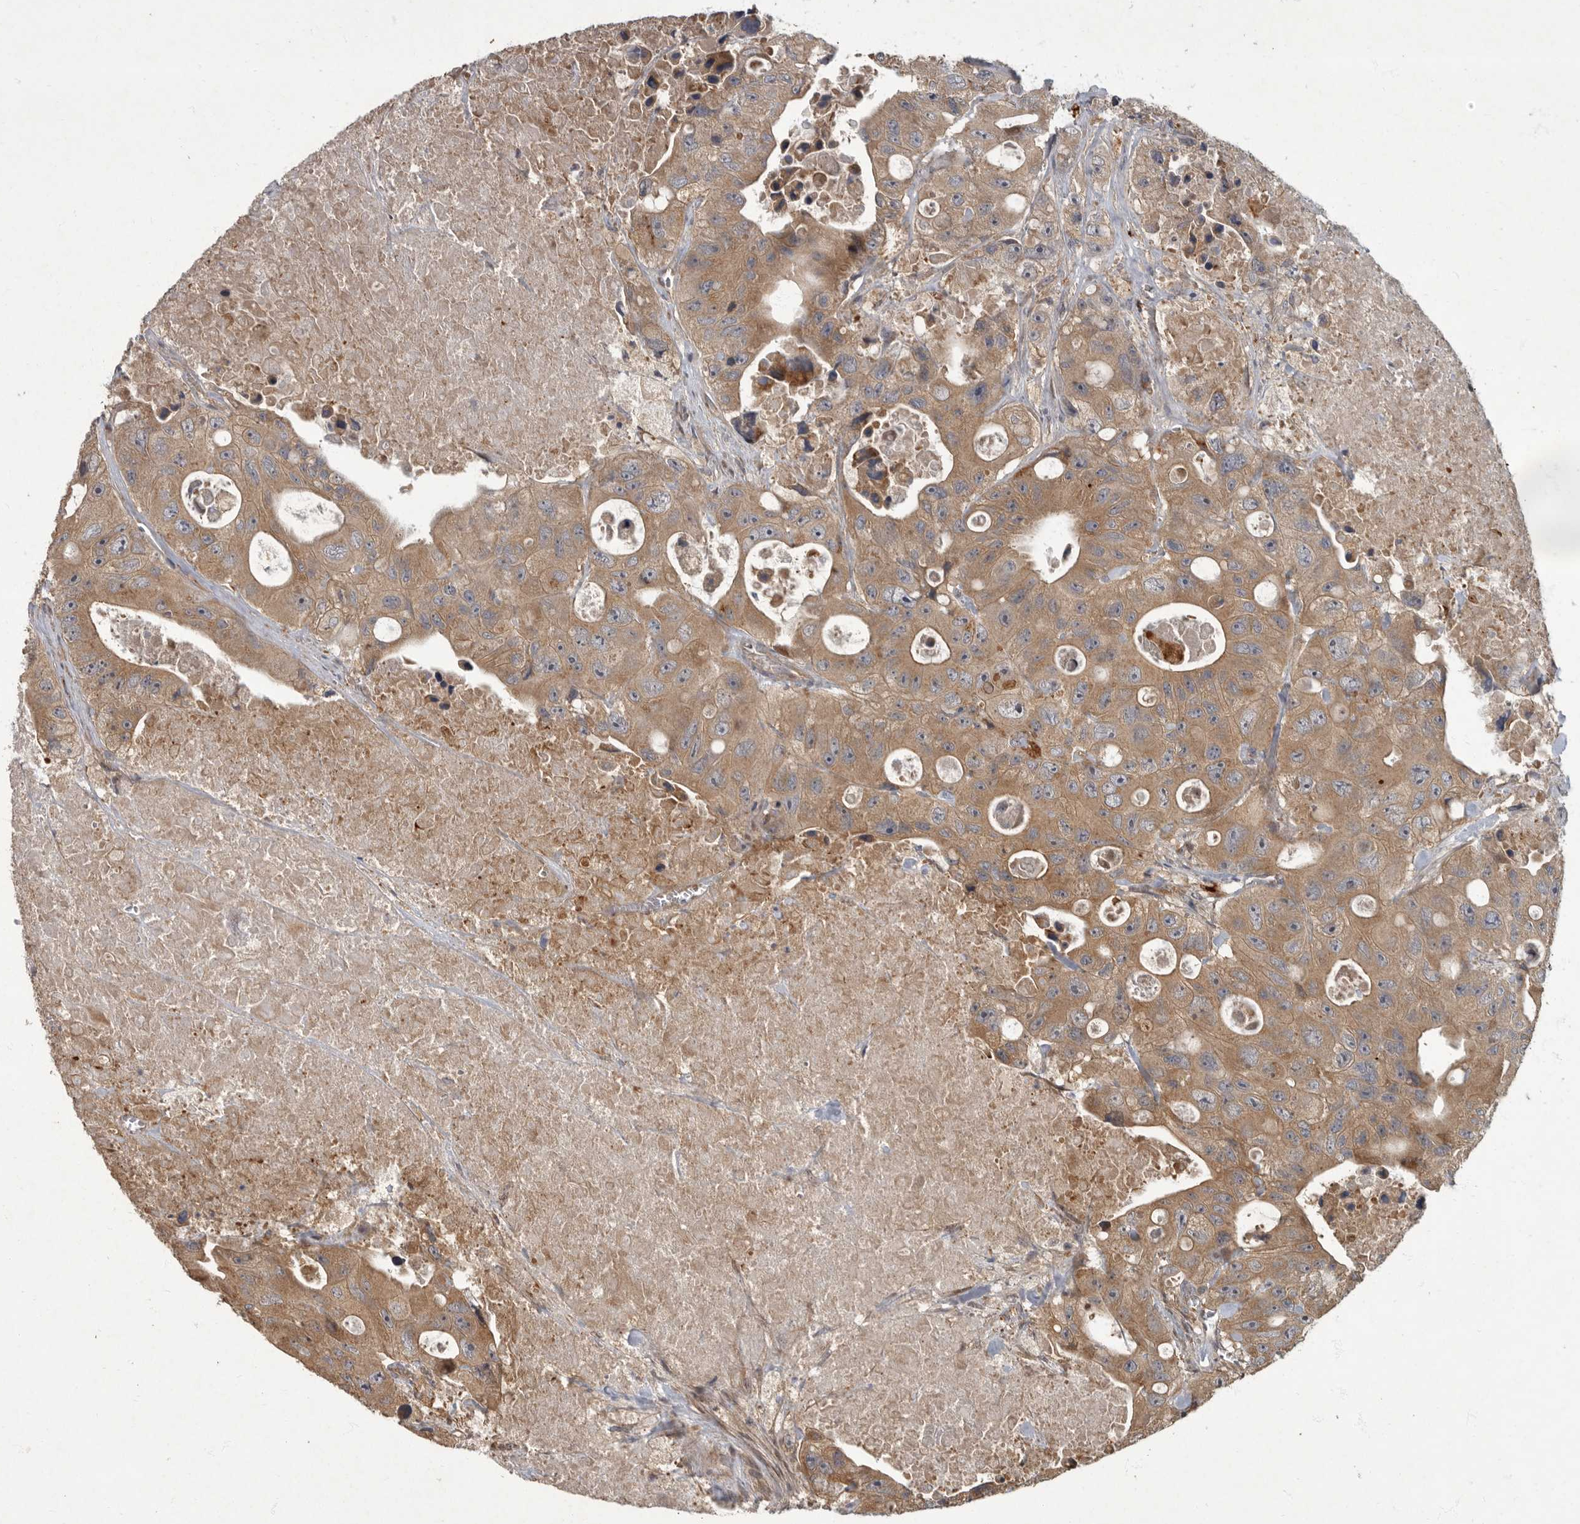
{"staining": {"intensity": "moderate", "quantity": ">75%", "location": "cytoplasmic/membranous"}, "tissue": "colorectal cancer", "cell_type": "Tumor cells", "image_type": "cancer", "snomed": [{"axis": "morphology", "description": "Adenocarcinoma, NOS"}, {"axis": "topography", "description": "Colon"}], "caption": "About >75% of tumor cells in colorectal adenocarcinoma demonstrate moderate cytoplasmic/membranous protein expression as visualized by brown immunohistochemical staining.", "gene": "IQCK", "patient": {"sex": "female", "age": 46}}